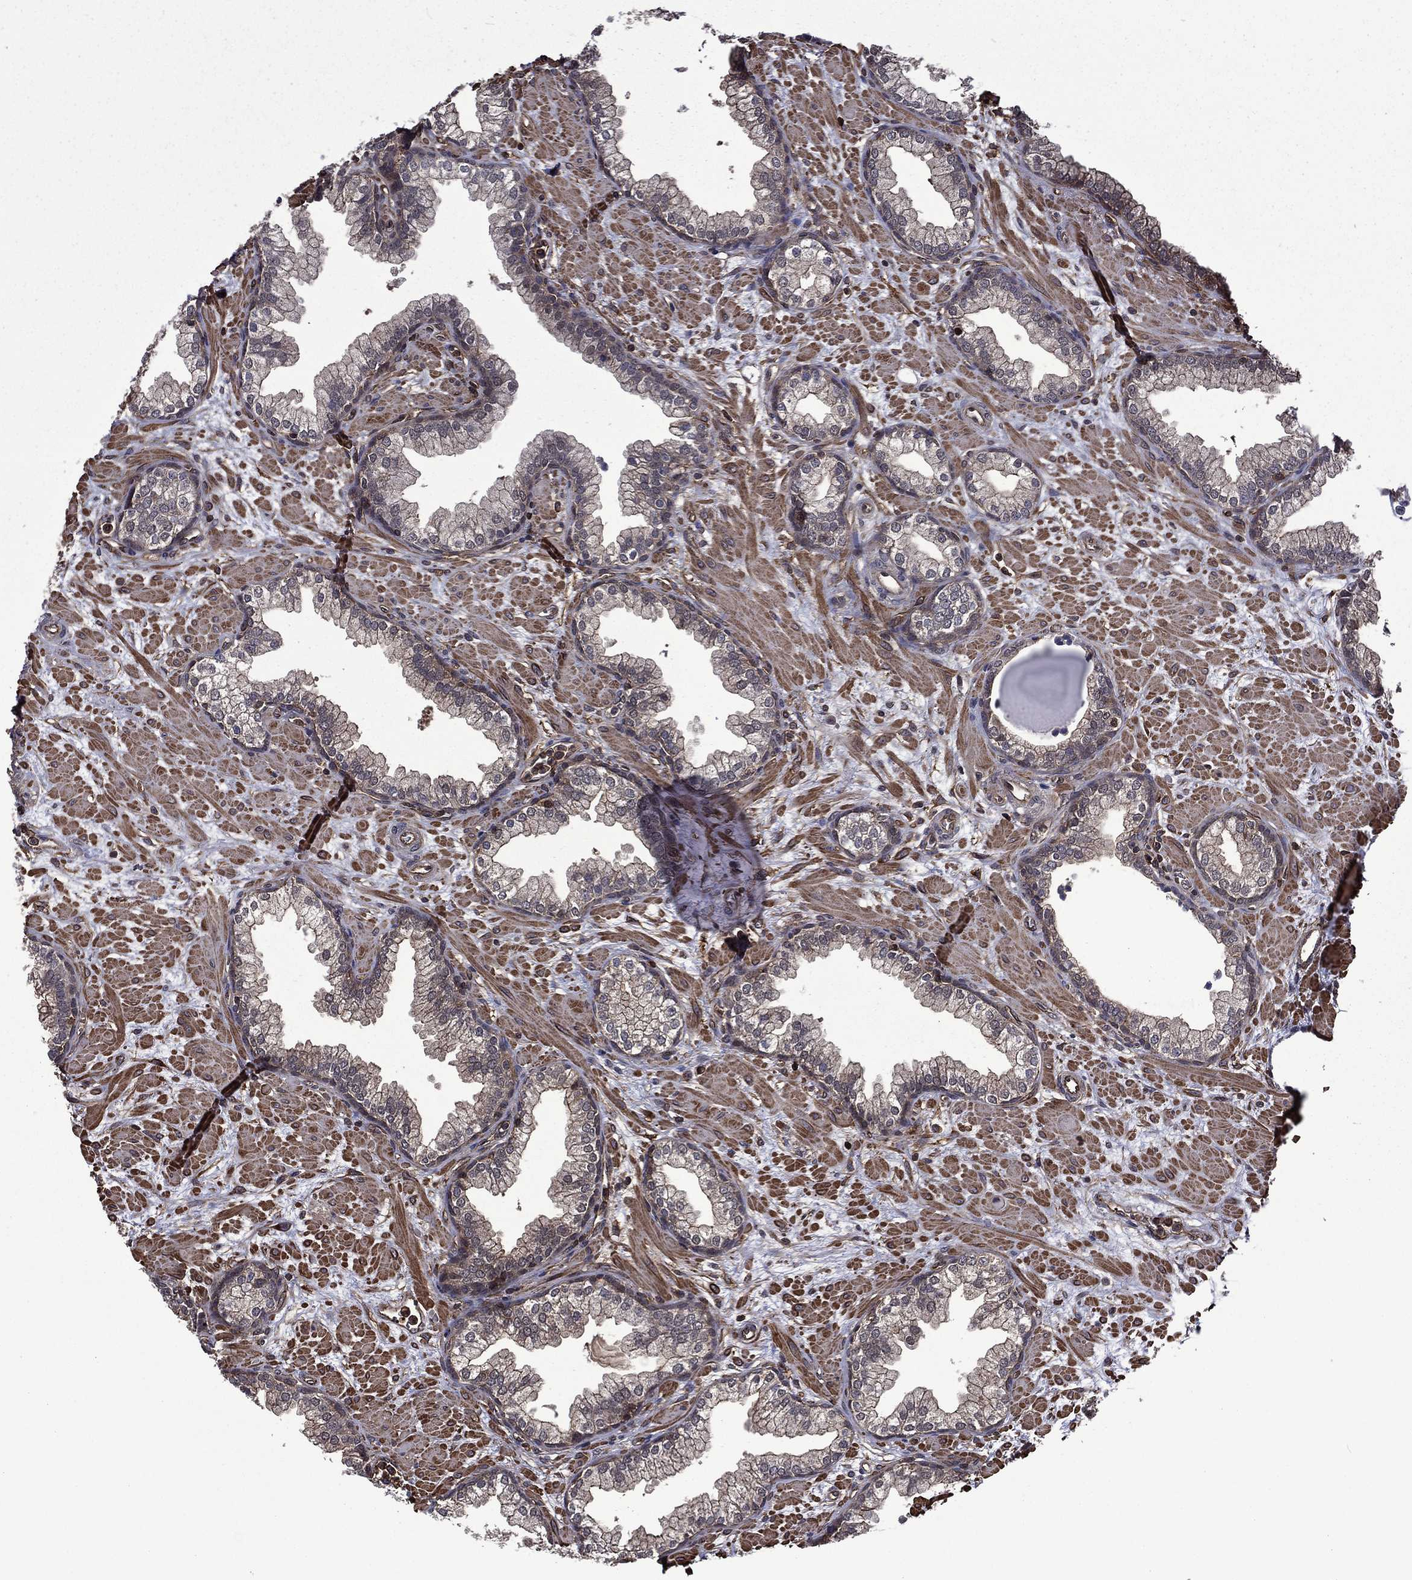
{"staining": {"intensity": "negative", "quantity": "none", "location": "none"}, "tissue": "prostate", "cell_type": "Glandular cells", "image_type": "normal", "snomed": [{"axis": "morphology", "description": "Normal tissue, NOS"}, {"axis": "topography", "description": "Prostate"}], "caption": "High power microscopy micrograph of an IHC photomicrograph of unremarkable prostate, revealing no significant positivity in glandular cells.", "gene": "PLPP3", "patient": {"sex": "male", "age": 63}}